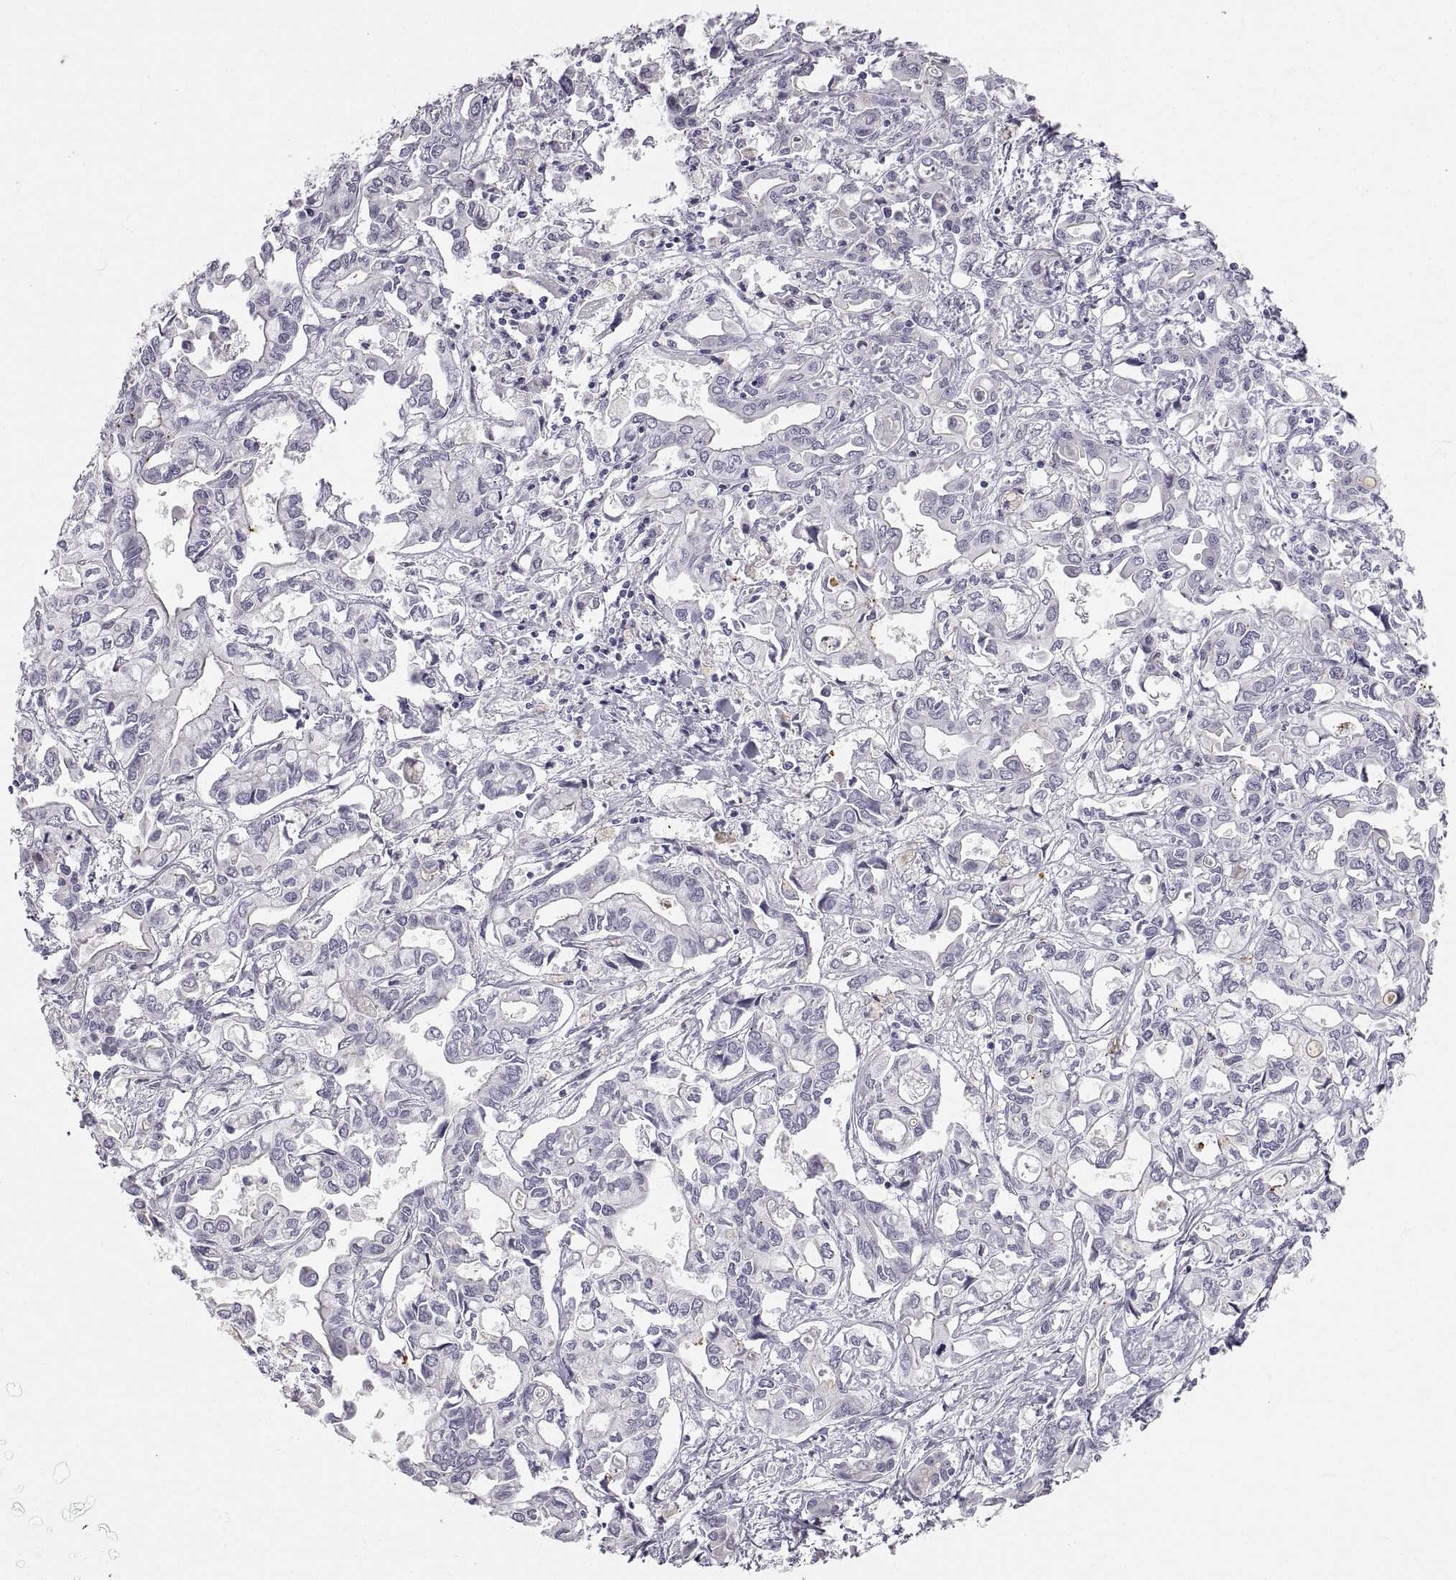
{"staining": {"intensity": "negative", "quantity": "none", "location": "none"}, "tissue": "liver cancer", "cell_type": "Tumor cells", "image_type": "cancer", "snomed": [{"axis": "morphology", "description": "Cholangiocarcinoma"}, {"axis": "topography", "description": "Liver"}], "caption": "Protein analysis of liver cancer (cholangiocarcinoma) demonstrates no significant expression in tumor cells.", "gene": "ZNF185", "patient": {"sex": "female", "age": 64}}